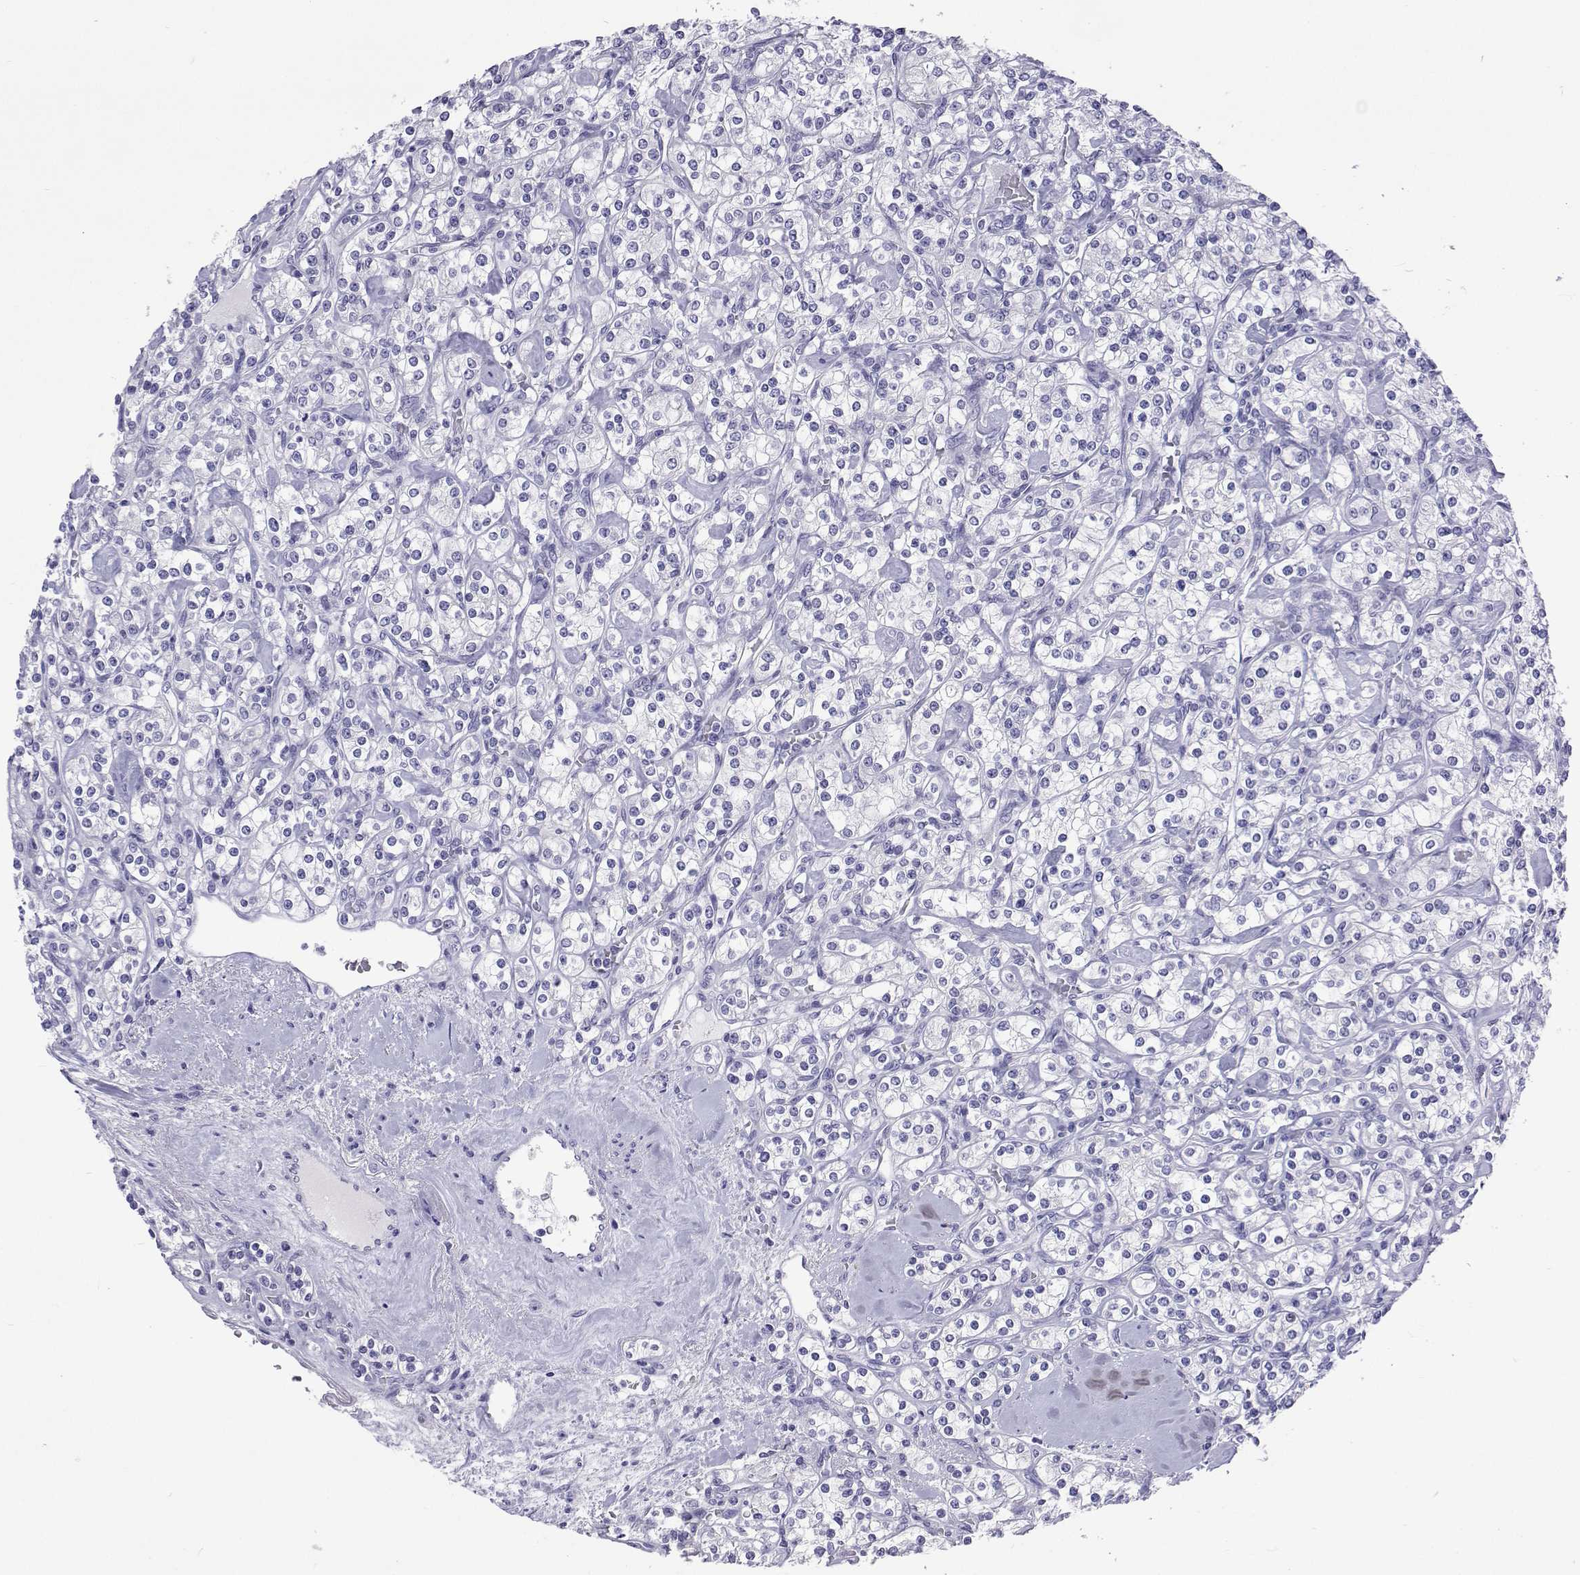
{"staining": {"intensity": "negative", "quantity": "none", "location": "none"}, "tissue": "renal cancer", "cell_type": "Tumor cells", "image_type": "cancer", "snomed": [{"axis": "morphology", "description": "Adenocarcinoma, NOS"}, {"axis": "topography", "description": "Kidney"}], "caption": "Renal adenocarcinoma stained for a protein using immunohistochemistry reveals no staining tumor cells.", "gene": "UMODL1", "patient": {"sex": "male", "age": 77}}